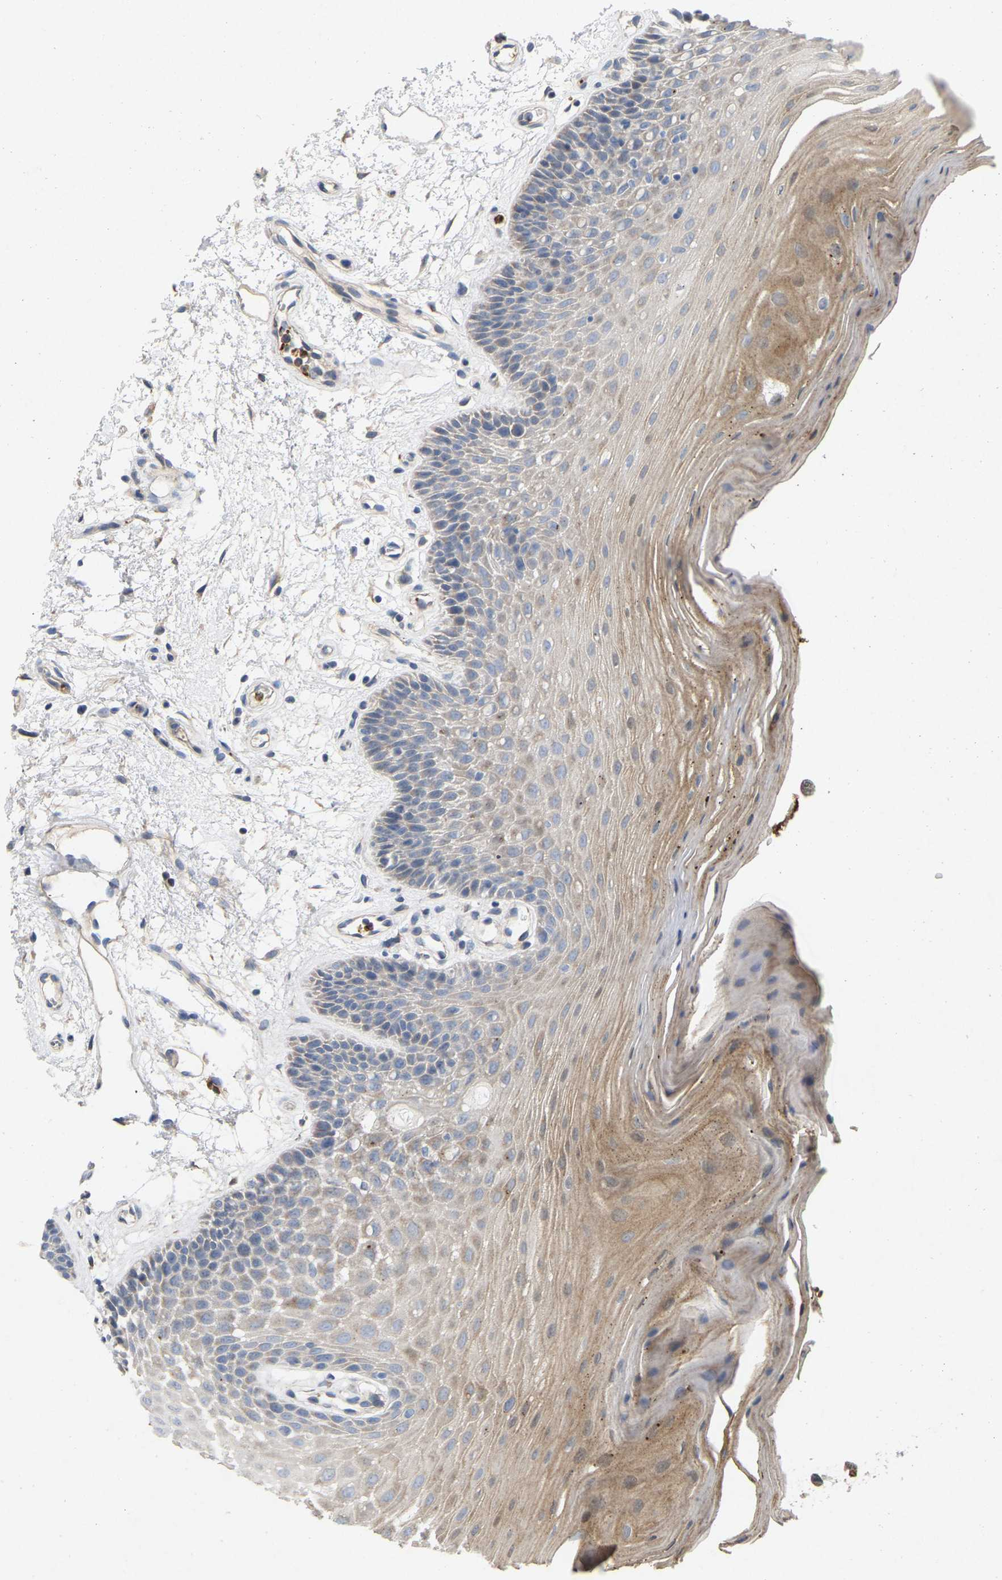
{"staining": {"intensity": "moderate", "quantity": "25%-75%", "location": "cytoplasmic/membranous"}, "tissue": "oral mucosa", "cell_type": "Squamous epithelial cells", "image_type": "normal", "snomed": [{"axis": "morphology", "description": "Normal tissue, NOS"}, {"axis": "morphology", "description": "Squamous cell carcinoma, NOS"}, {"axis": "topography", "description": "Oral tissue"}, {"axis": "topography", "description": "Head-Neck"}], "caption": "DAB immunohistochemical staining of benign oral mucosa shows moderate cytoplasmic/membranous protein positivity in approximately 25%-75% of squamous epithelial cells. Using DAB (3,3'-diaminobenzidine) (brown) and hematoxylin (blue) stains, captured at high magnification using brightfield microscopy.", "gene": "RHEB", "patient": {"sex": "male", "age": 71}}